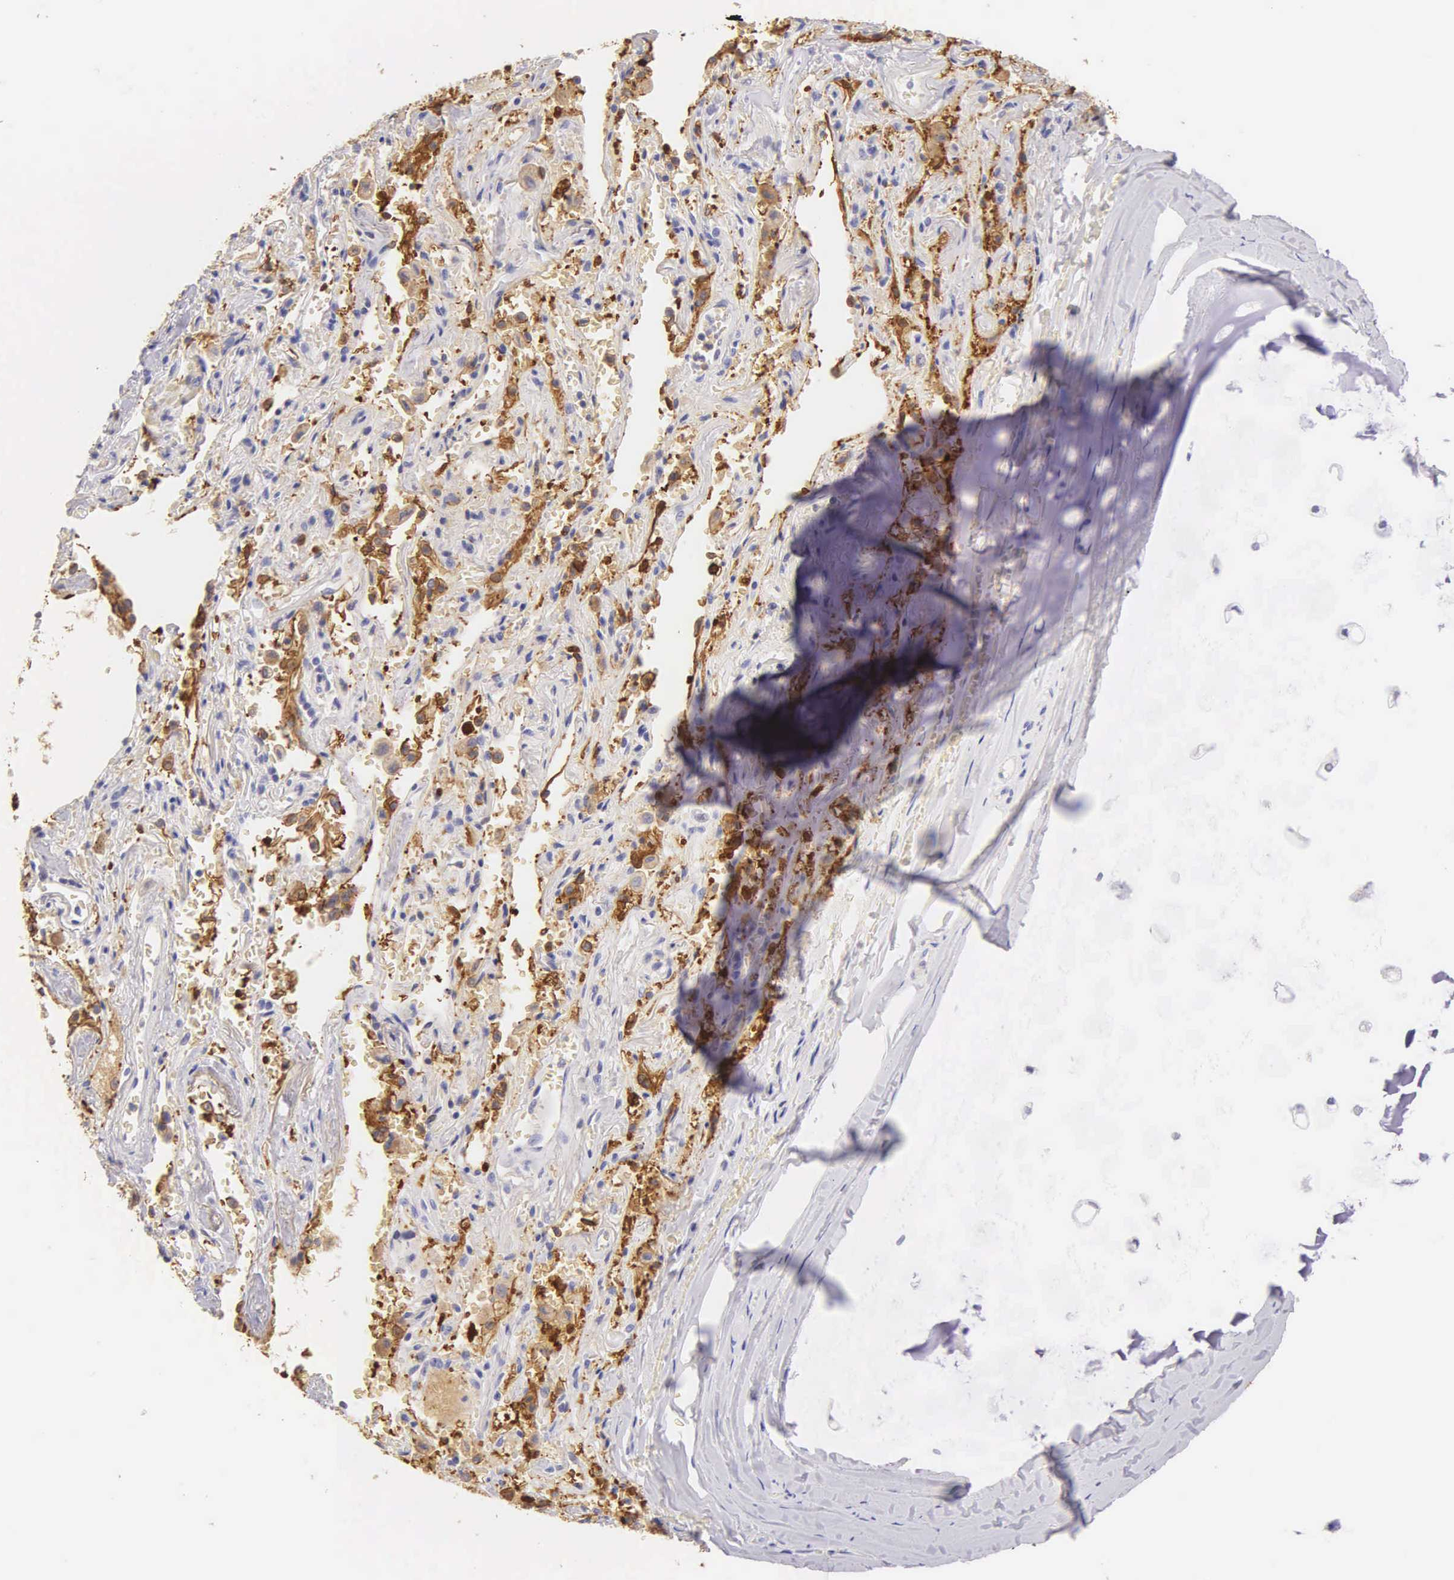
{"staining": {"intensity": "negative", "quantity": "none", "location": "none"}, "tissue": "adipose tissue", "cell_type": "Adipocytes", "image_type": "normal", "snomed": [{"axis": "morphology", "description": "Normal tissue, NOS"}, {"axis": "topography", "description": "Cartilage tissue"}, {"axis": "topography", "description": "Lung"}], "caption": "Protein analysis of normal adipose tissue exhibits no significant positivity in adipocytes. (DAB immunohistochemistry, high magnification).", "gene": "KRT14", "patient": {"sex": "male", "age": 65}}